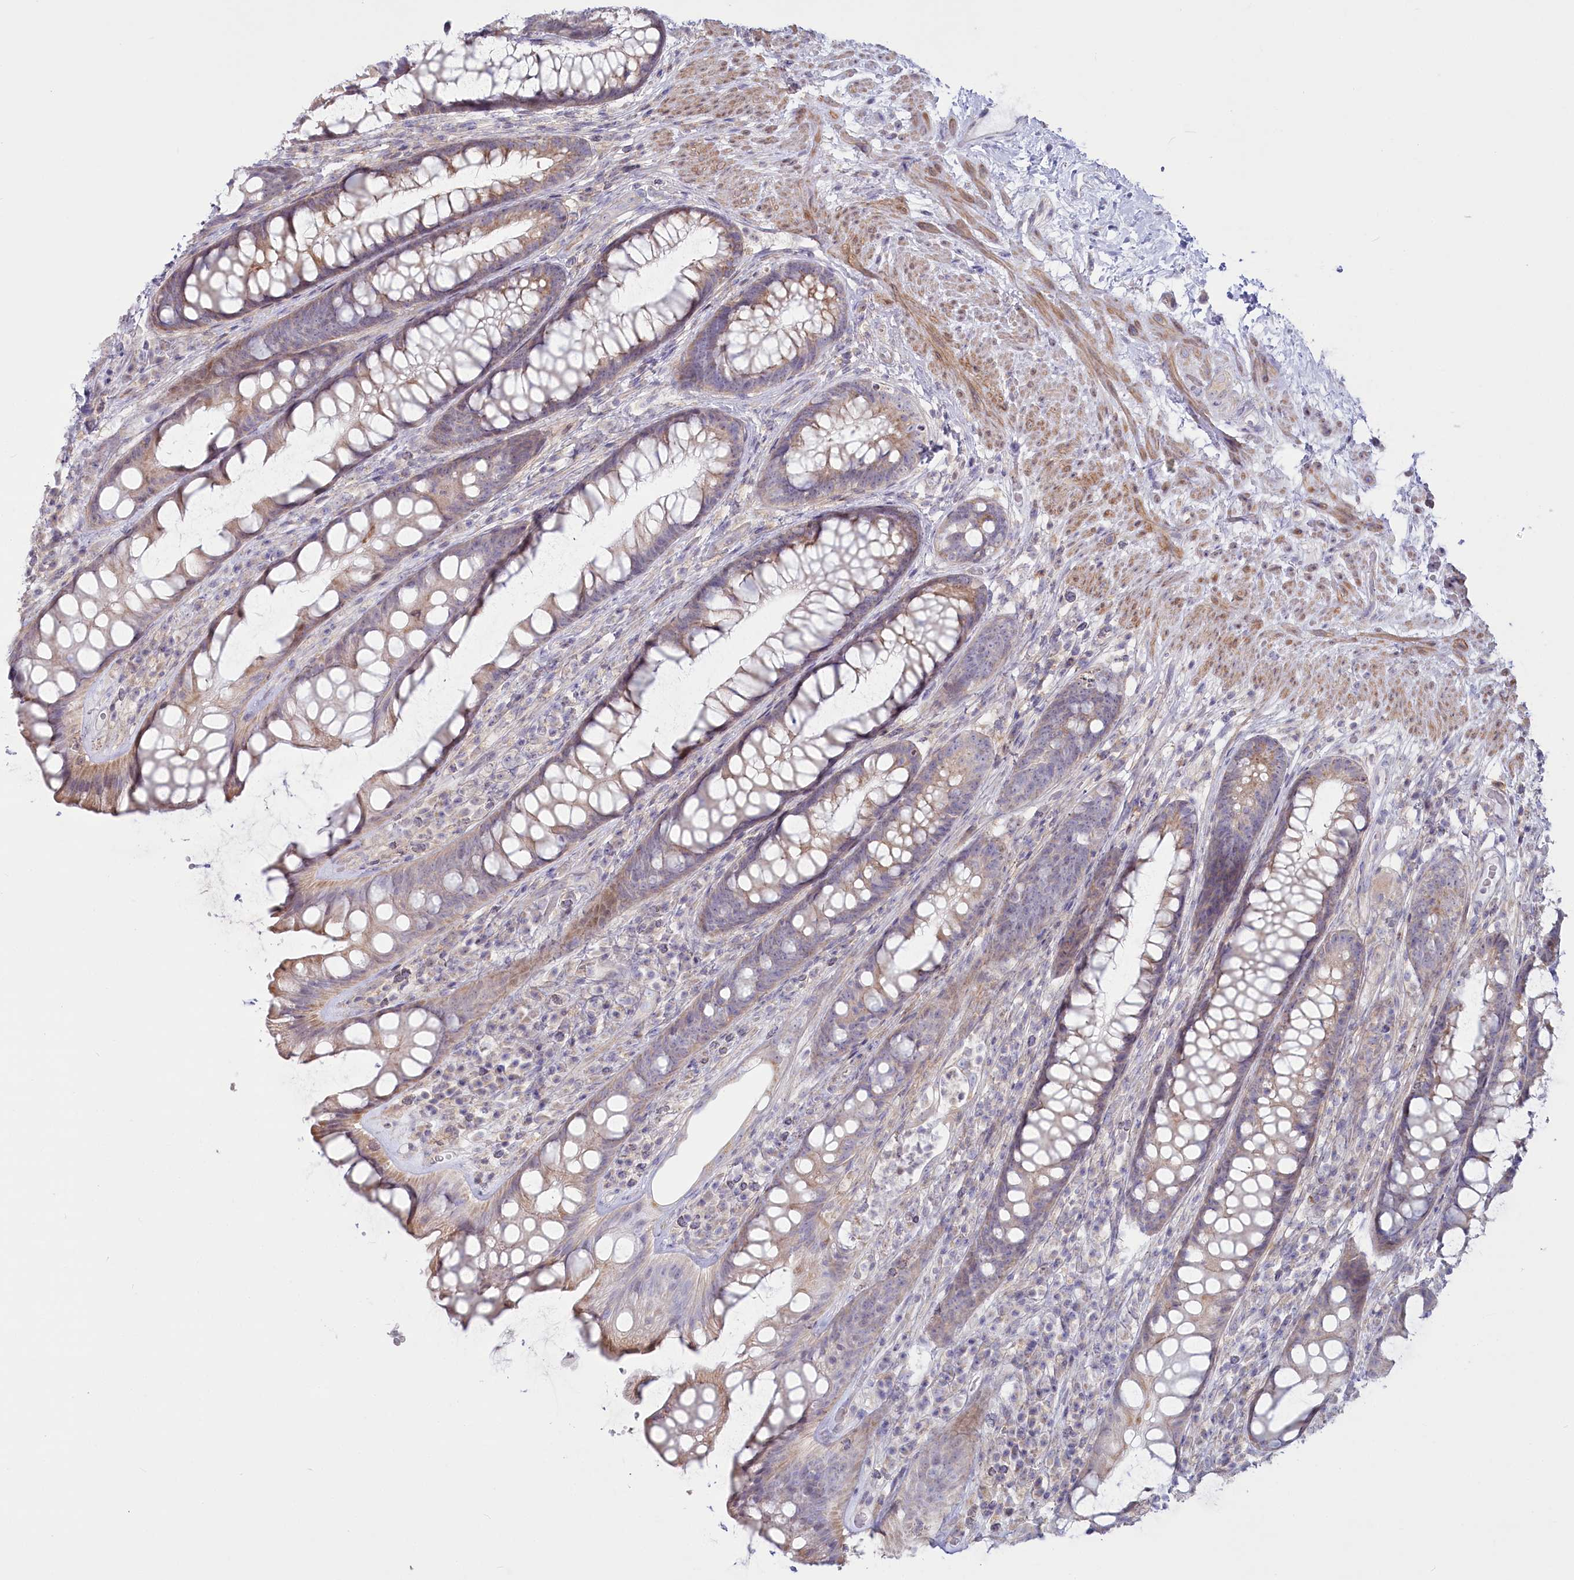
{"staining": {"intensity": "moderate", "quantity": "25%-75%", "location": "cytoplasmic/membranous"}, "tissue": "rectum", "cell_type": "Glandular cells", "image_type": "normal", "snomed": [{"axis": "morphology", "description": "Normal tissue, NOS"}, {"axis": "topography", "description": "Rectum"}], "caption": "Moderate cytoplasmic/membranous protein staining is identified in about 25%-75% of glandular cells in rectum. Using DAB (brown) and hematoxylin (blue) stains, captured at high magnification using brightfield microscopy.", "gene": "MTG1", "patient": {"sex": "male", "age": 74}}